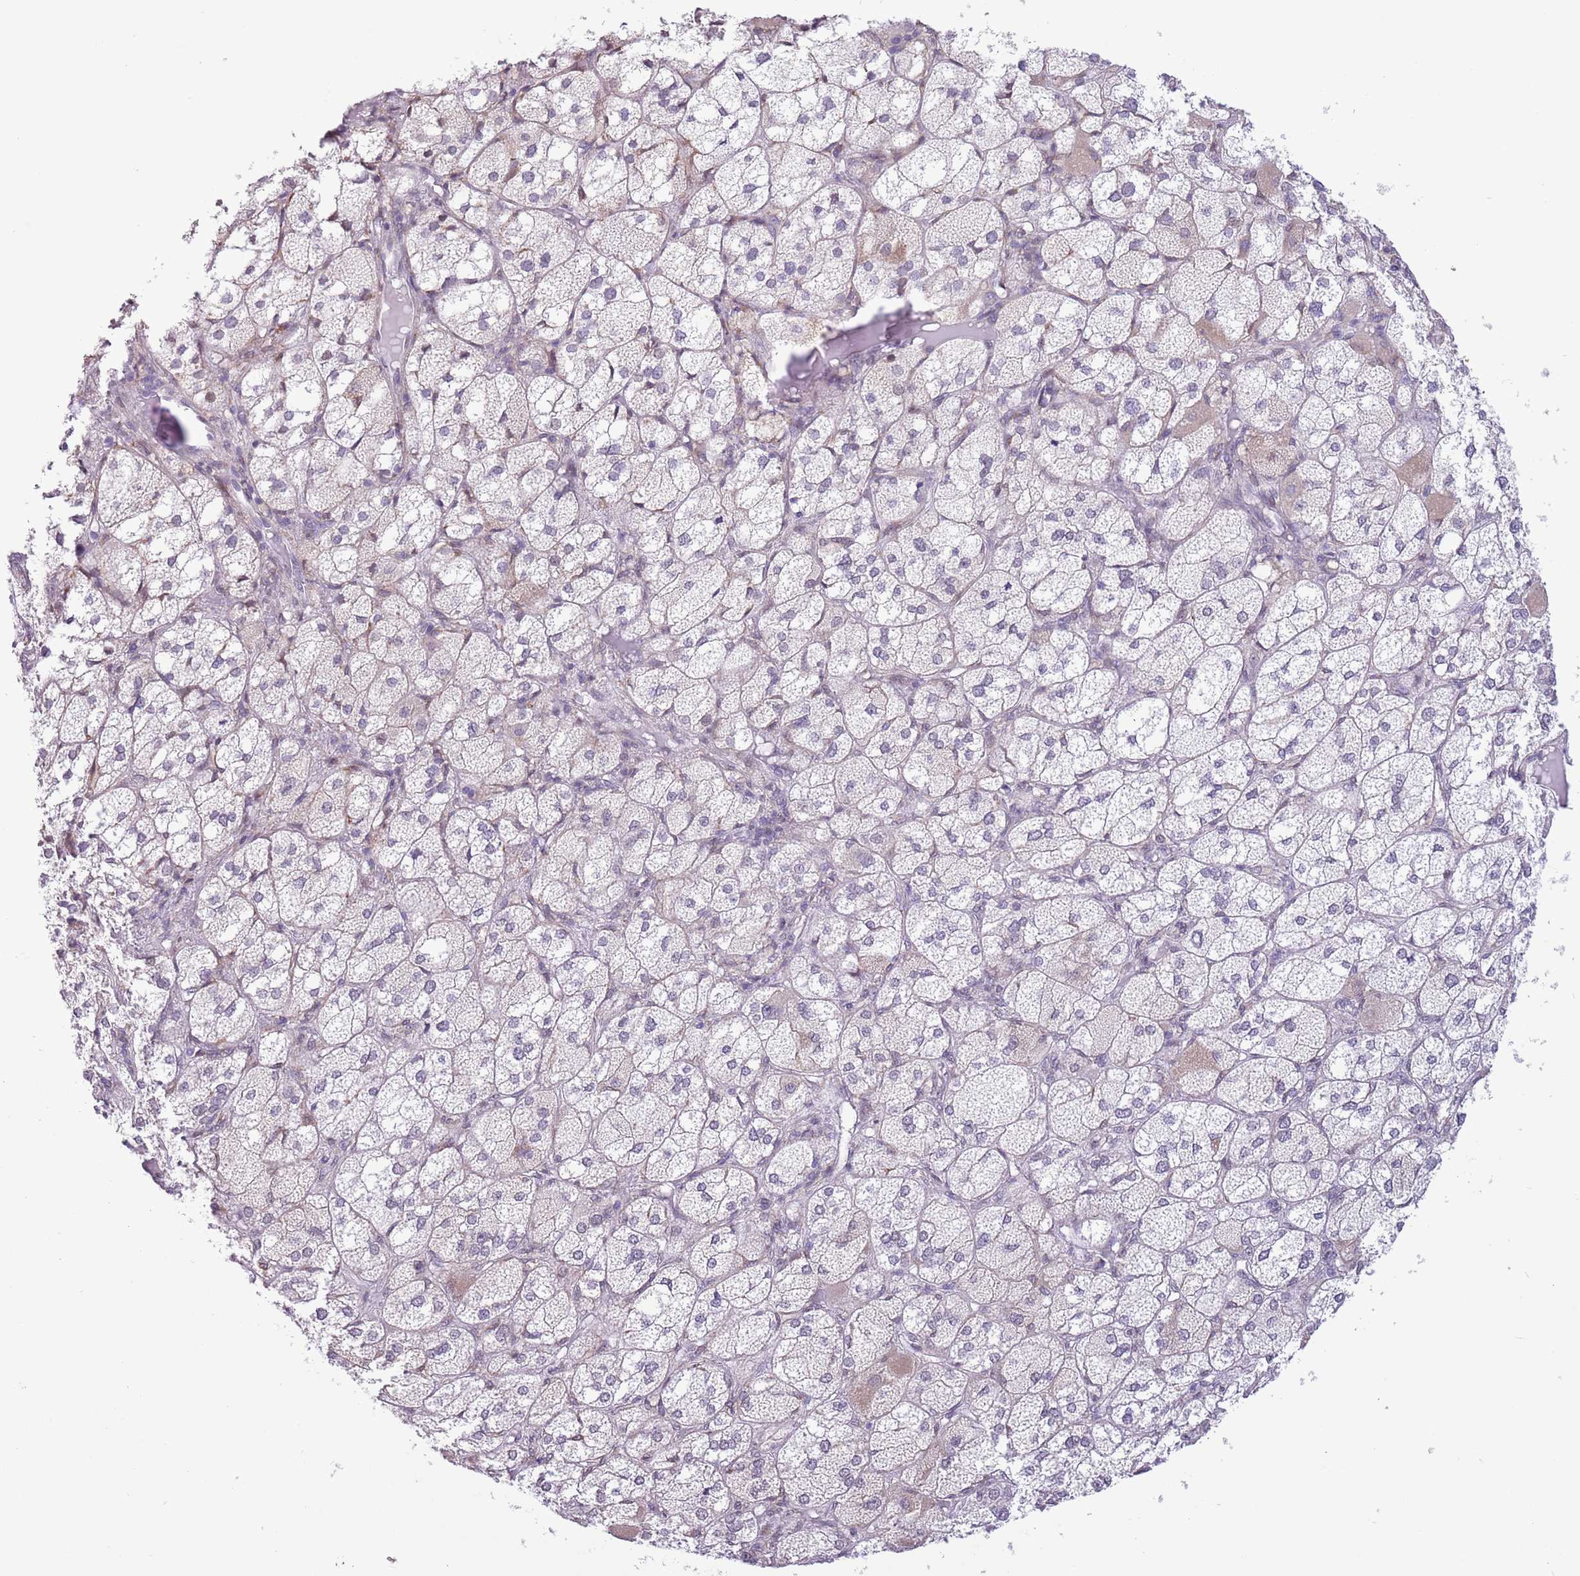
{"staining": {"intensity": "weak", "quantity": "25%-75%", "location": "cytoplasmic/membranous"}, "tissue": "adrenal gland", "cell_type": "Glandular cells", "image_type": "normal", "snomed": [{"axis": "morphology", "description": "Normal tissue, NOS"}, {"axis": "topography", "description": "Adrenal gland"}], "caption": "DAB immunohistochemical staining of normal human adrenal gland demonstrates weak cytoplasmic/membranous protein positivity in approximately 25%-75% of glandular cells. (IHC, brightfield microscopy, high magnification).", "gene": "ZNF576", "patient": {"sex": "female", "age": 61}}